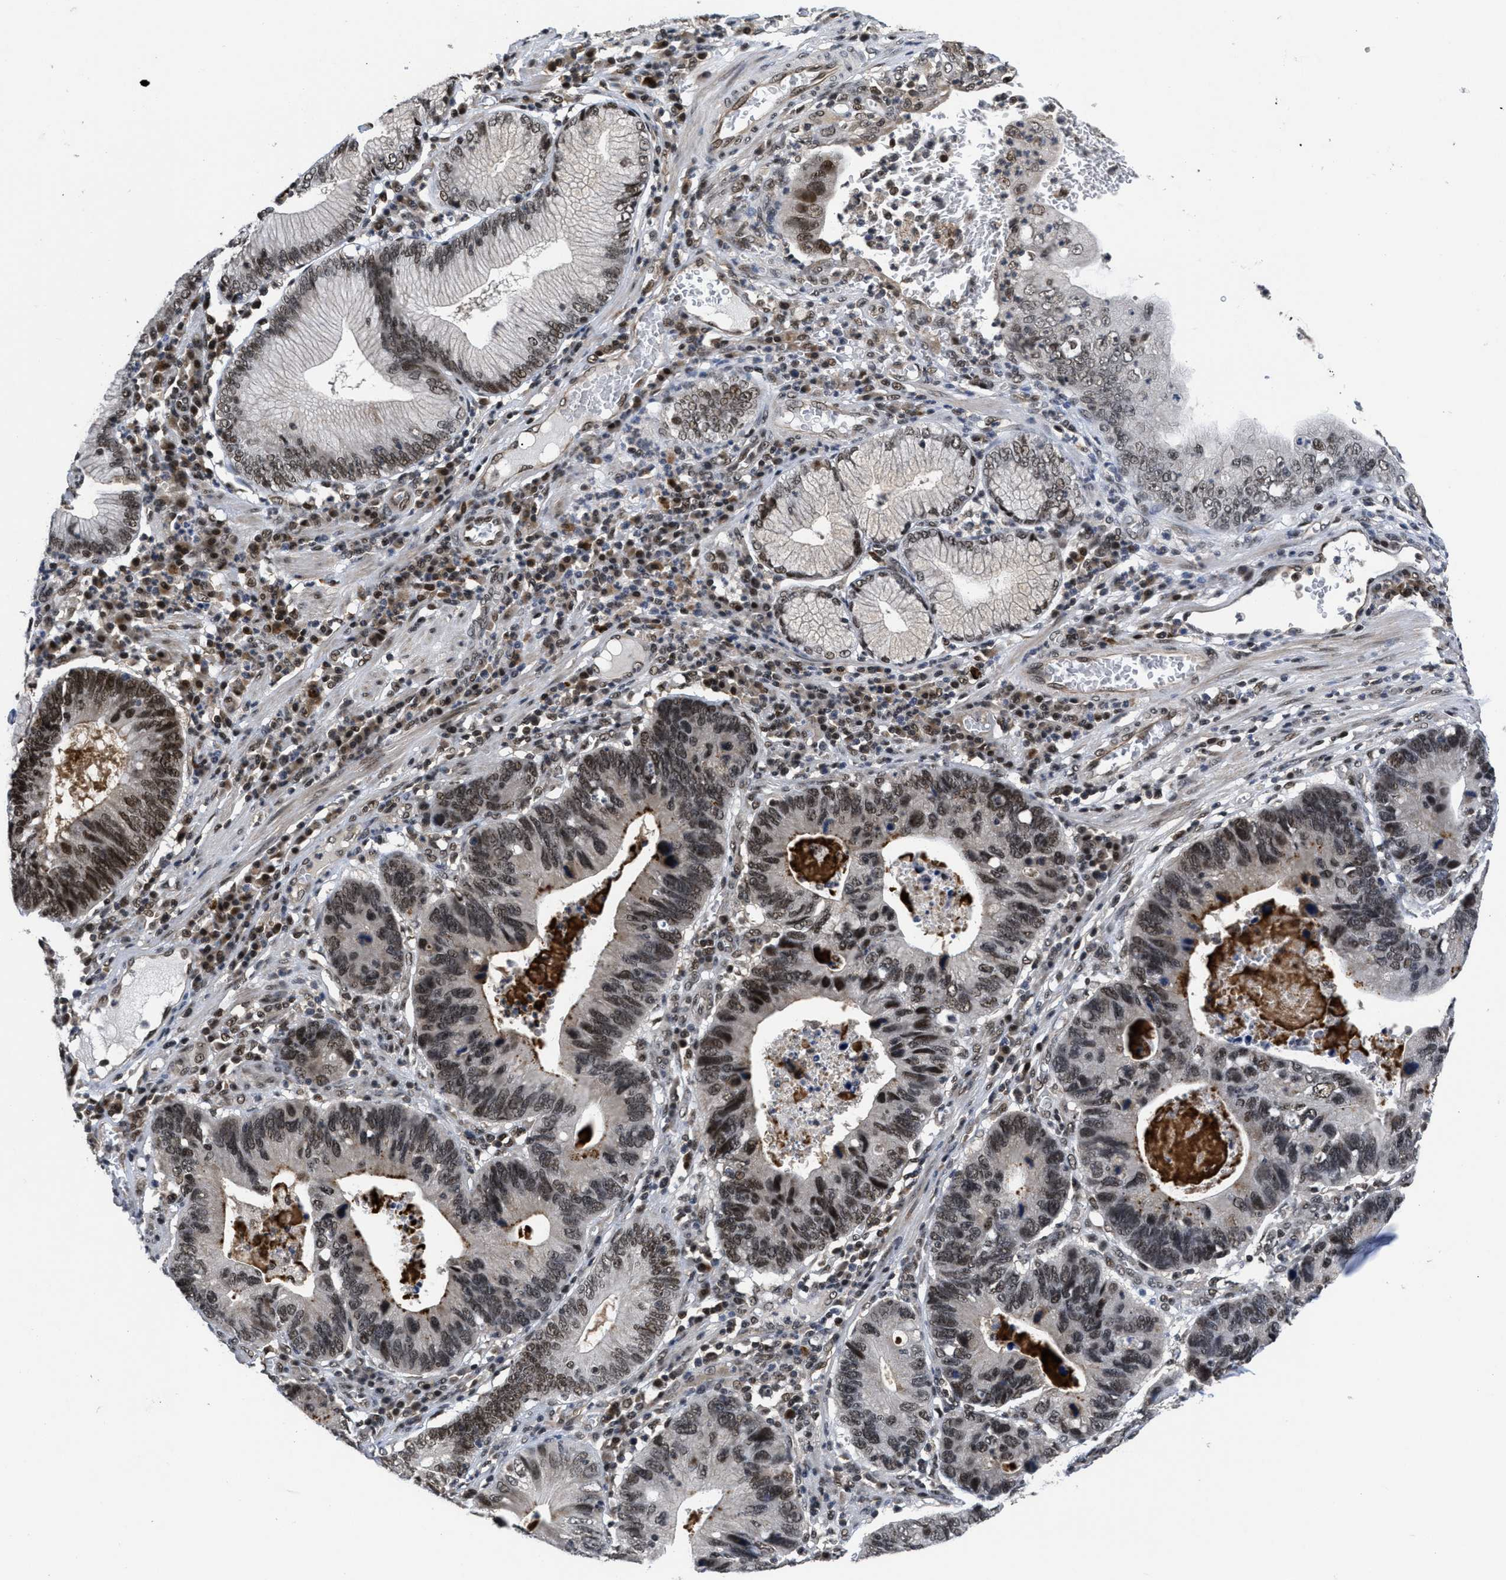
{"staining": {"intensity": "strong", "quantity": ">75%", "location": "cytoplasmic/membranous,nuclear"}, "tissue": "stomach cancer", "cell_type": "Tumor cells", "image_type": "cancer", "snomed": [{"axis": "morphology", "description": "Adenocarcinoma, NOS"}, {"axis": "topography", "description": "Stomach"}], "caption": "Protein expression analysis of stomach cancer displays strong cytoplasmic/membranous and nuclear expression in about >75% of tumor cells. Ihc stains the protein of interest in brown and the nuclei are stained blue.", "gene": "CUL4B", "patient": {"sex": "male", "age": 59}}